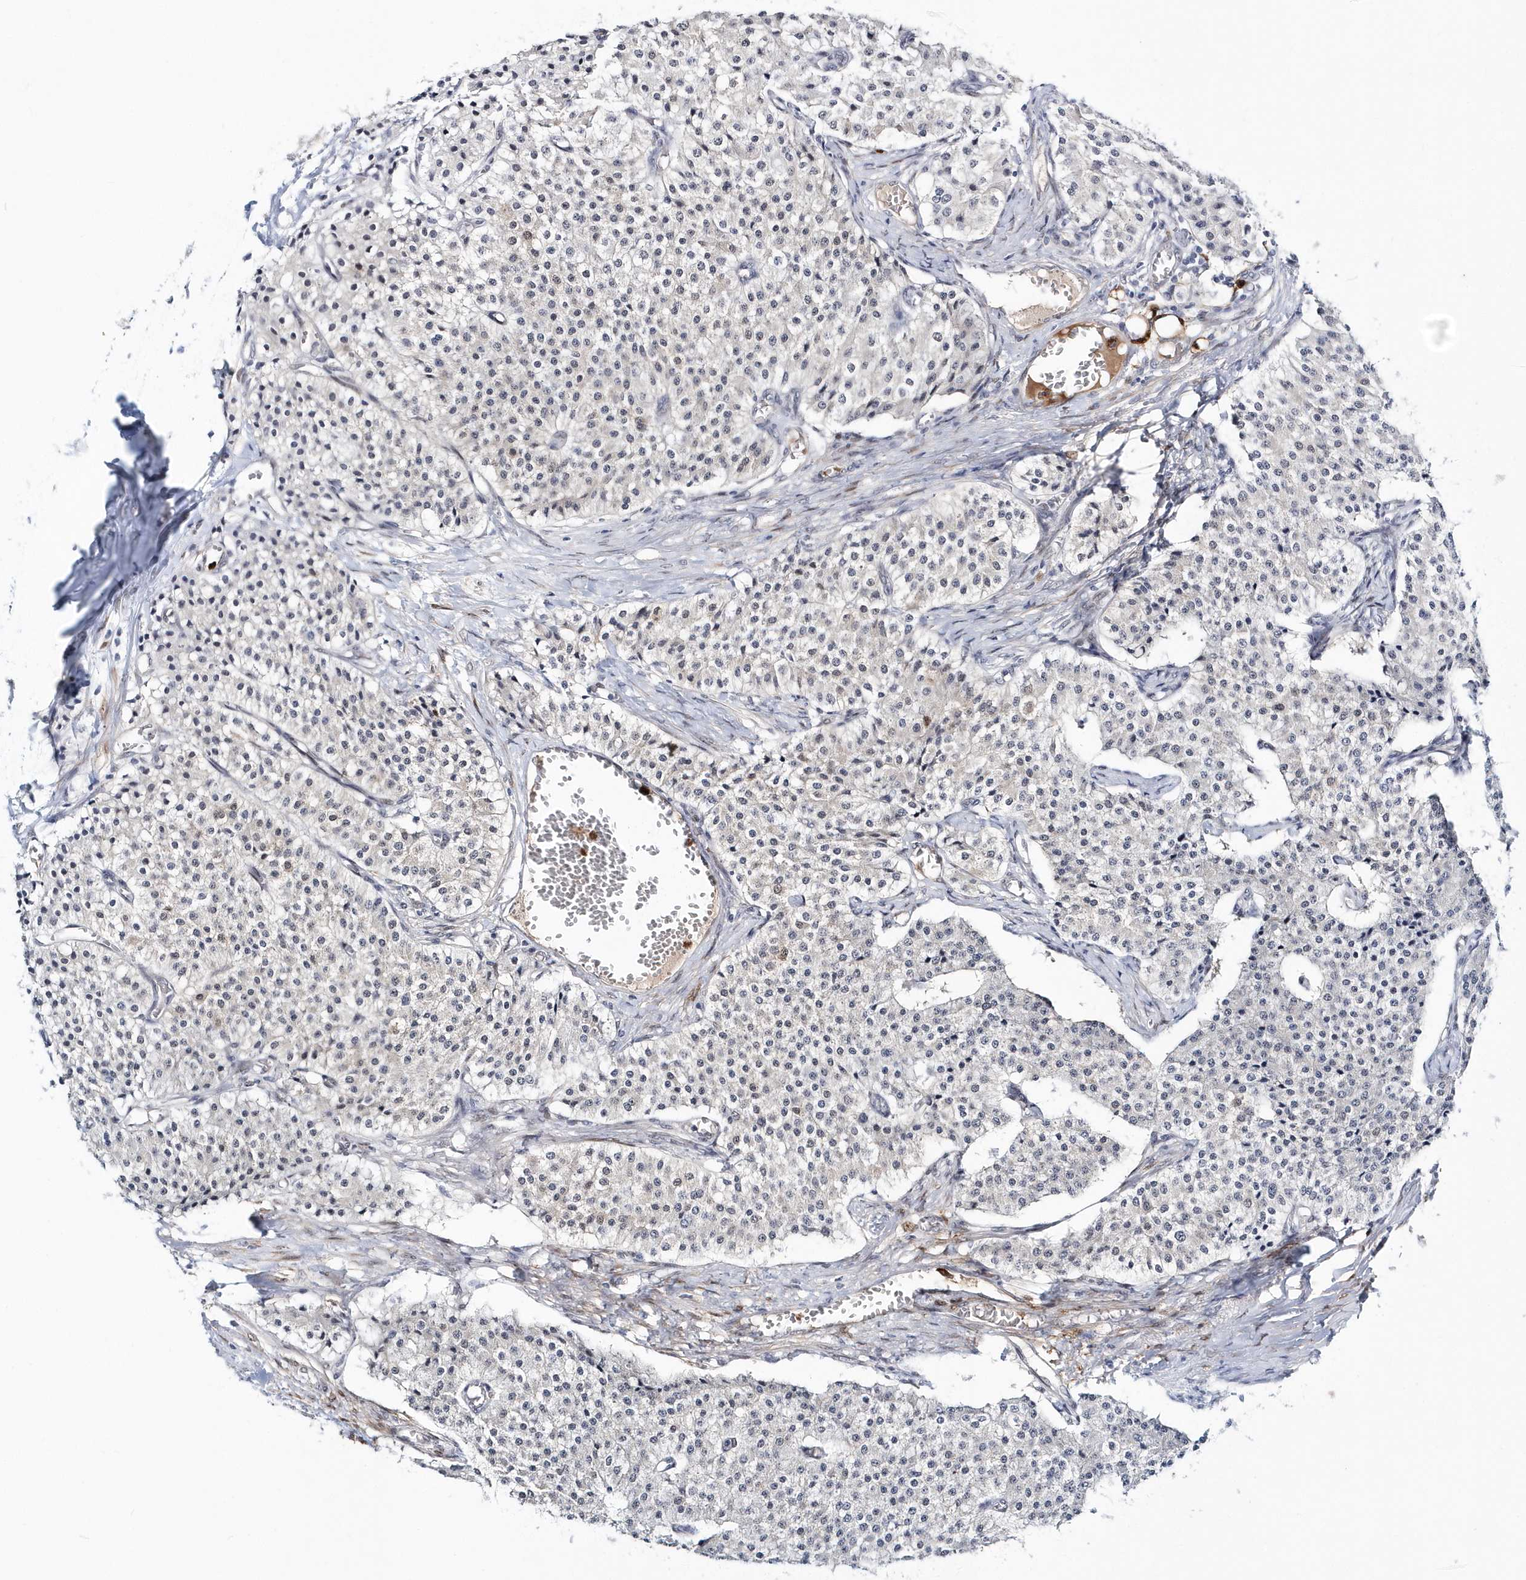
{"staining": {"intensity": "negative", "quantity": "none", "location": "none"}, "tissue": "carcinoid", "cell_type": "Tumor cells", "image_type": "cancer", "snomed": [{"axis": "morphology", "description": "Carcinoid, malignant, NOS"}, {"axis": "topography", "description": "Colon"}], "caption": "This photomicrograph is of carcinoid stained with IHC to label a protein in brown with the nuclei are counter-stained blue. There is no expression in tumor cells. Nuclei are stained in blue.", "gene": "ASCL4", "patient": {"sex": "female", "age": 52}}